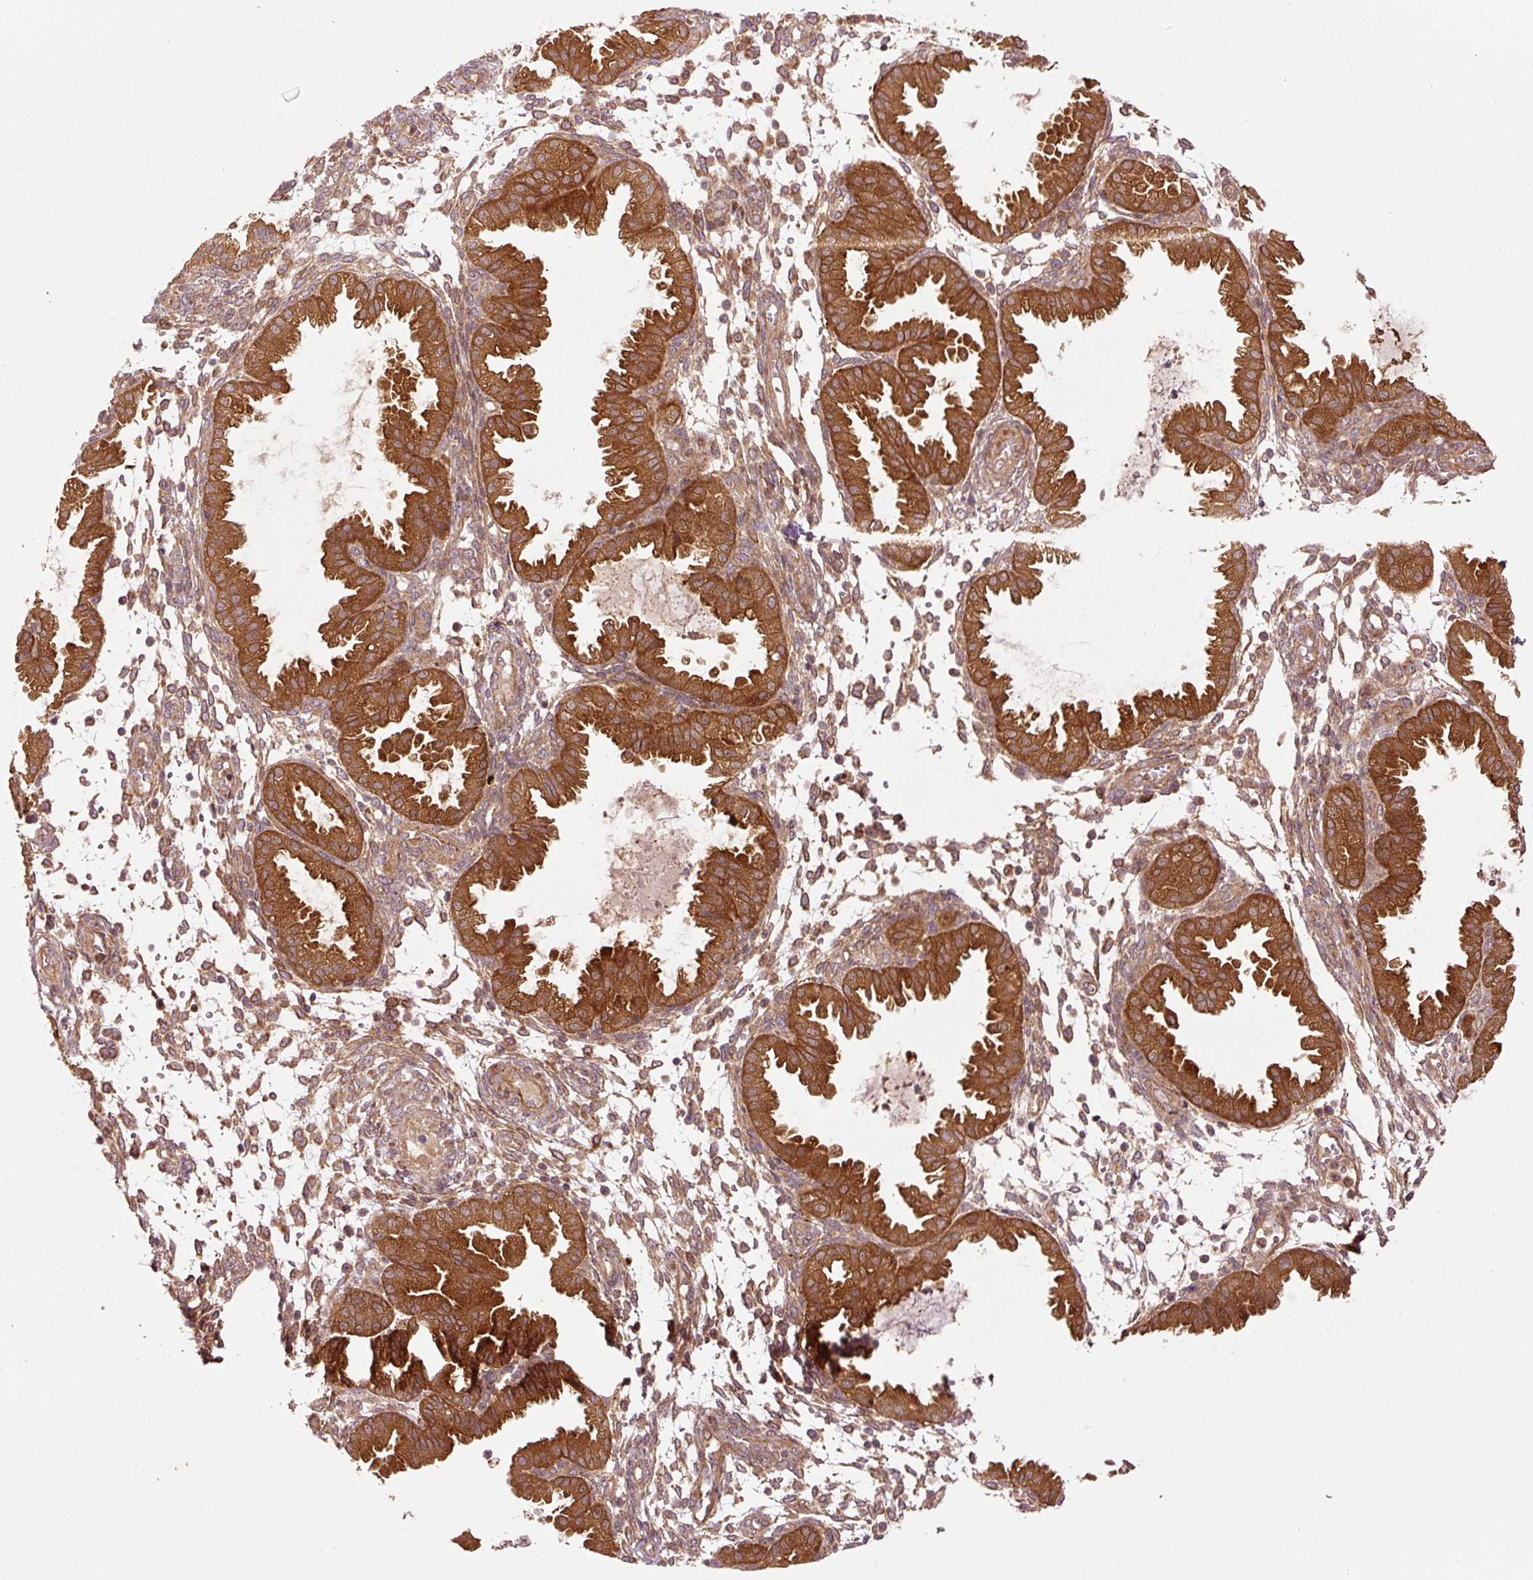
{"staining": {"intensity": "moderate", "quantity": "25%-75%", "location": "cytoplasmic/membranous"}, "tissue": "endometrium", "cell_type": "Cells in endometrial stroma", "image_type": "normal", "snomed": [{"axis": "morphology", "description": "Normal tissue, NOS"}, {"axis": "topography", "description": "Endometrium"}], "caption": "Endometrium stained for a protein shows moderate cytoplasmic/membranous positivity in cells in endometrial stroma. (DAB IHC, brown staining for protein, blue staining for nuclei).", "gene": "OXER1", "patient": {"sex": "female", "age": 33}}